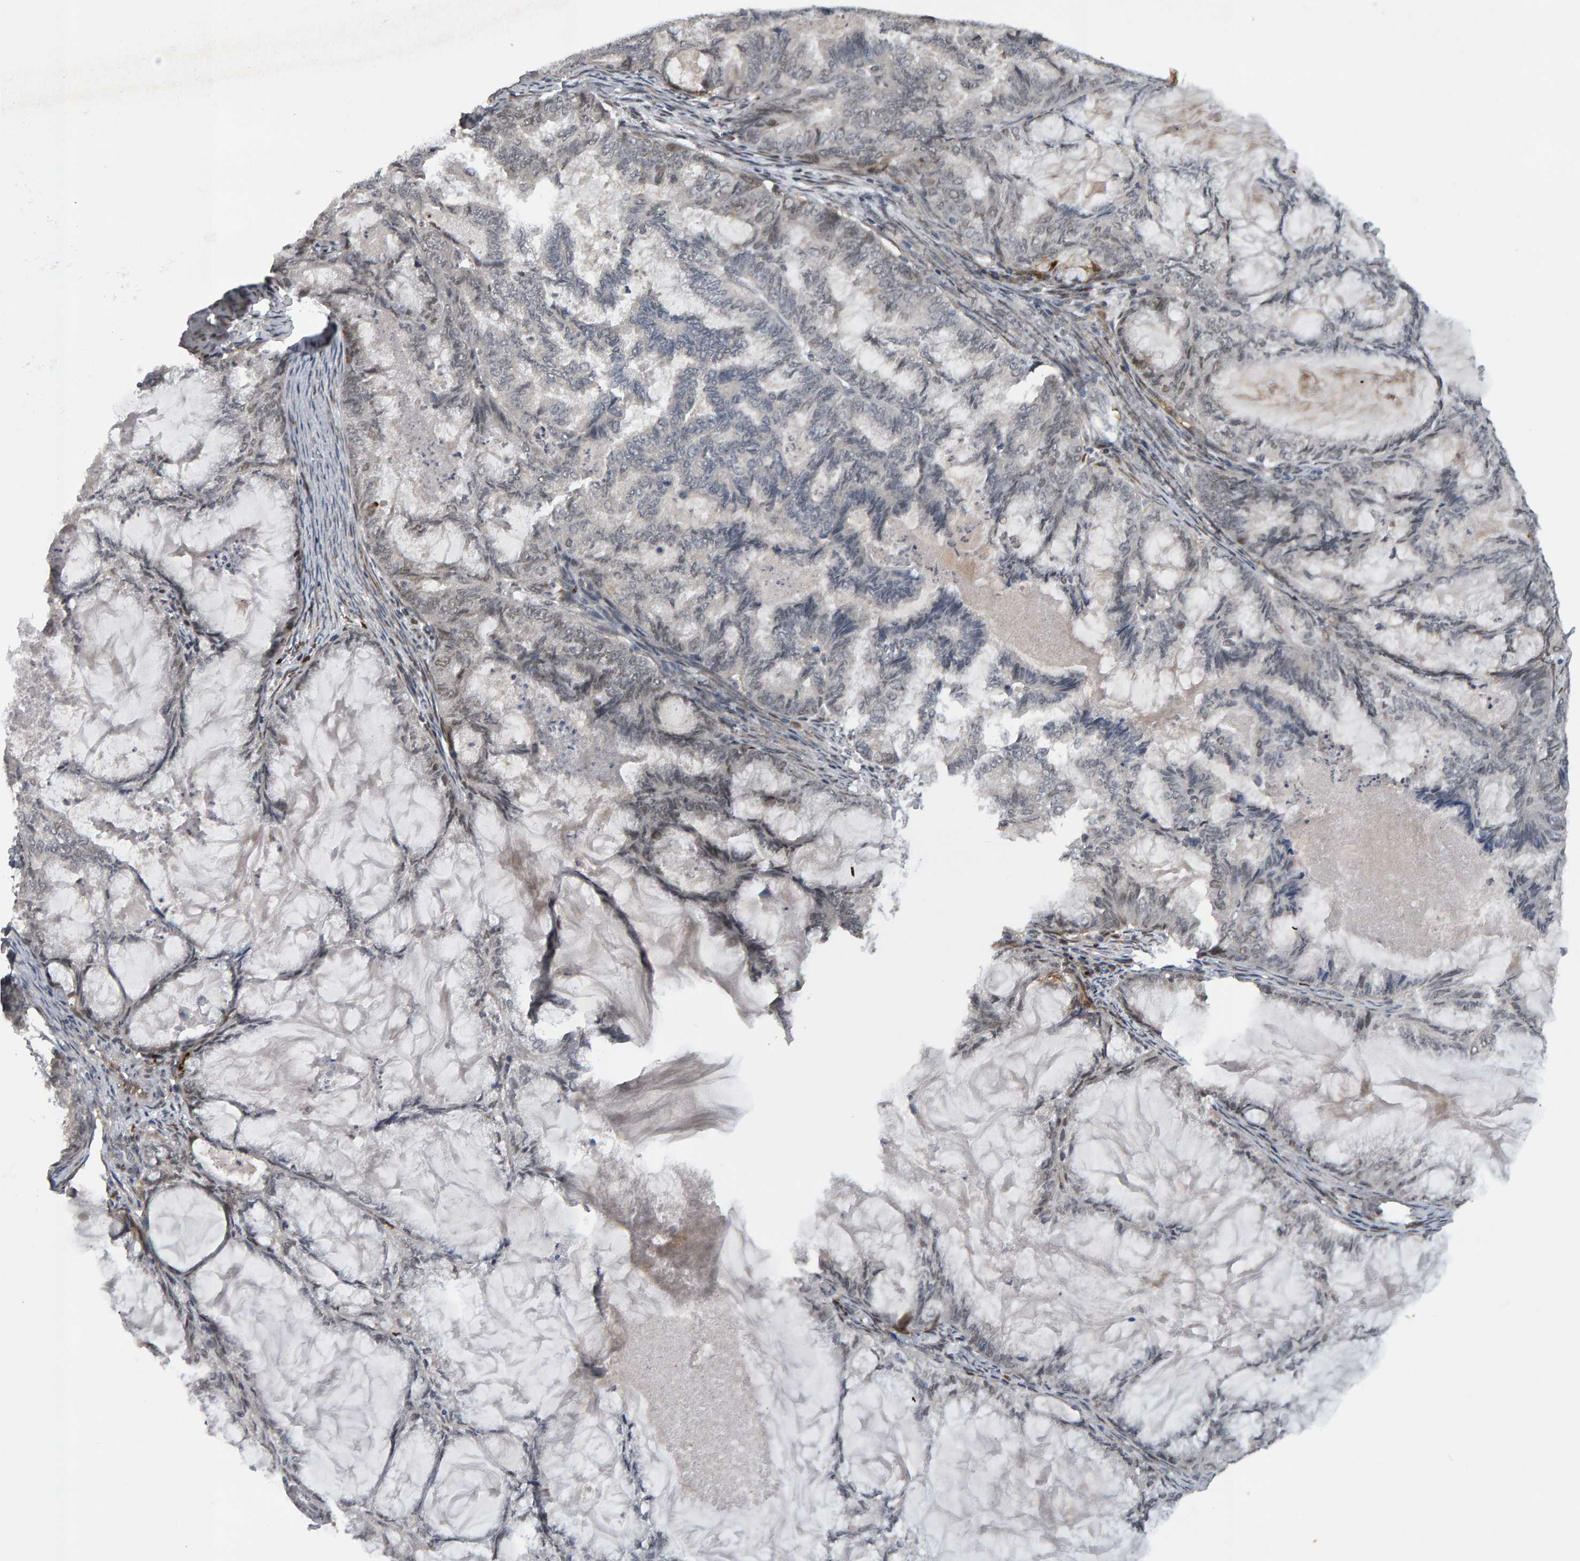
{"staining": {"intensity": "weak", "quantity": "<25%", "location": "nuclear"}, "tissue": "endometrial cancer", "cell_type": "Tumor cells", "image_type": "cancer", "snomed": [{"axis": "morphology", "description": "Adenocarcinoma, NOS"}, {"axis": "topography", "description": "Endometrium"}], "caption": "Immunohistochemistry (IHC) histopathology image of neoplastic tissue: human adenocarcinoma (endometrial) stained with DAB demonstrates no significant protein staining in tumor cells.", "gene": "IPO8", "patient": {"sex": "female", "age": 86}}